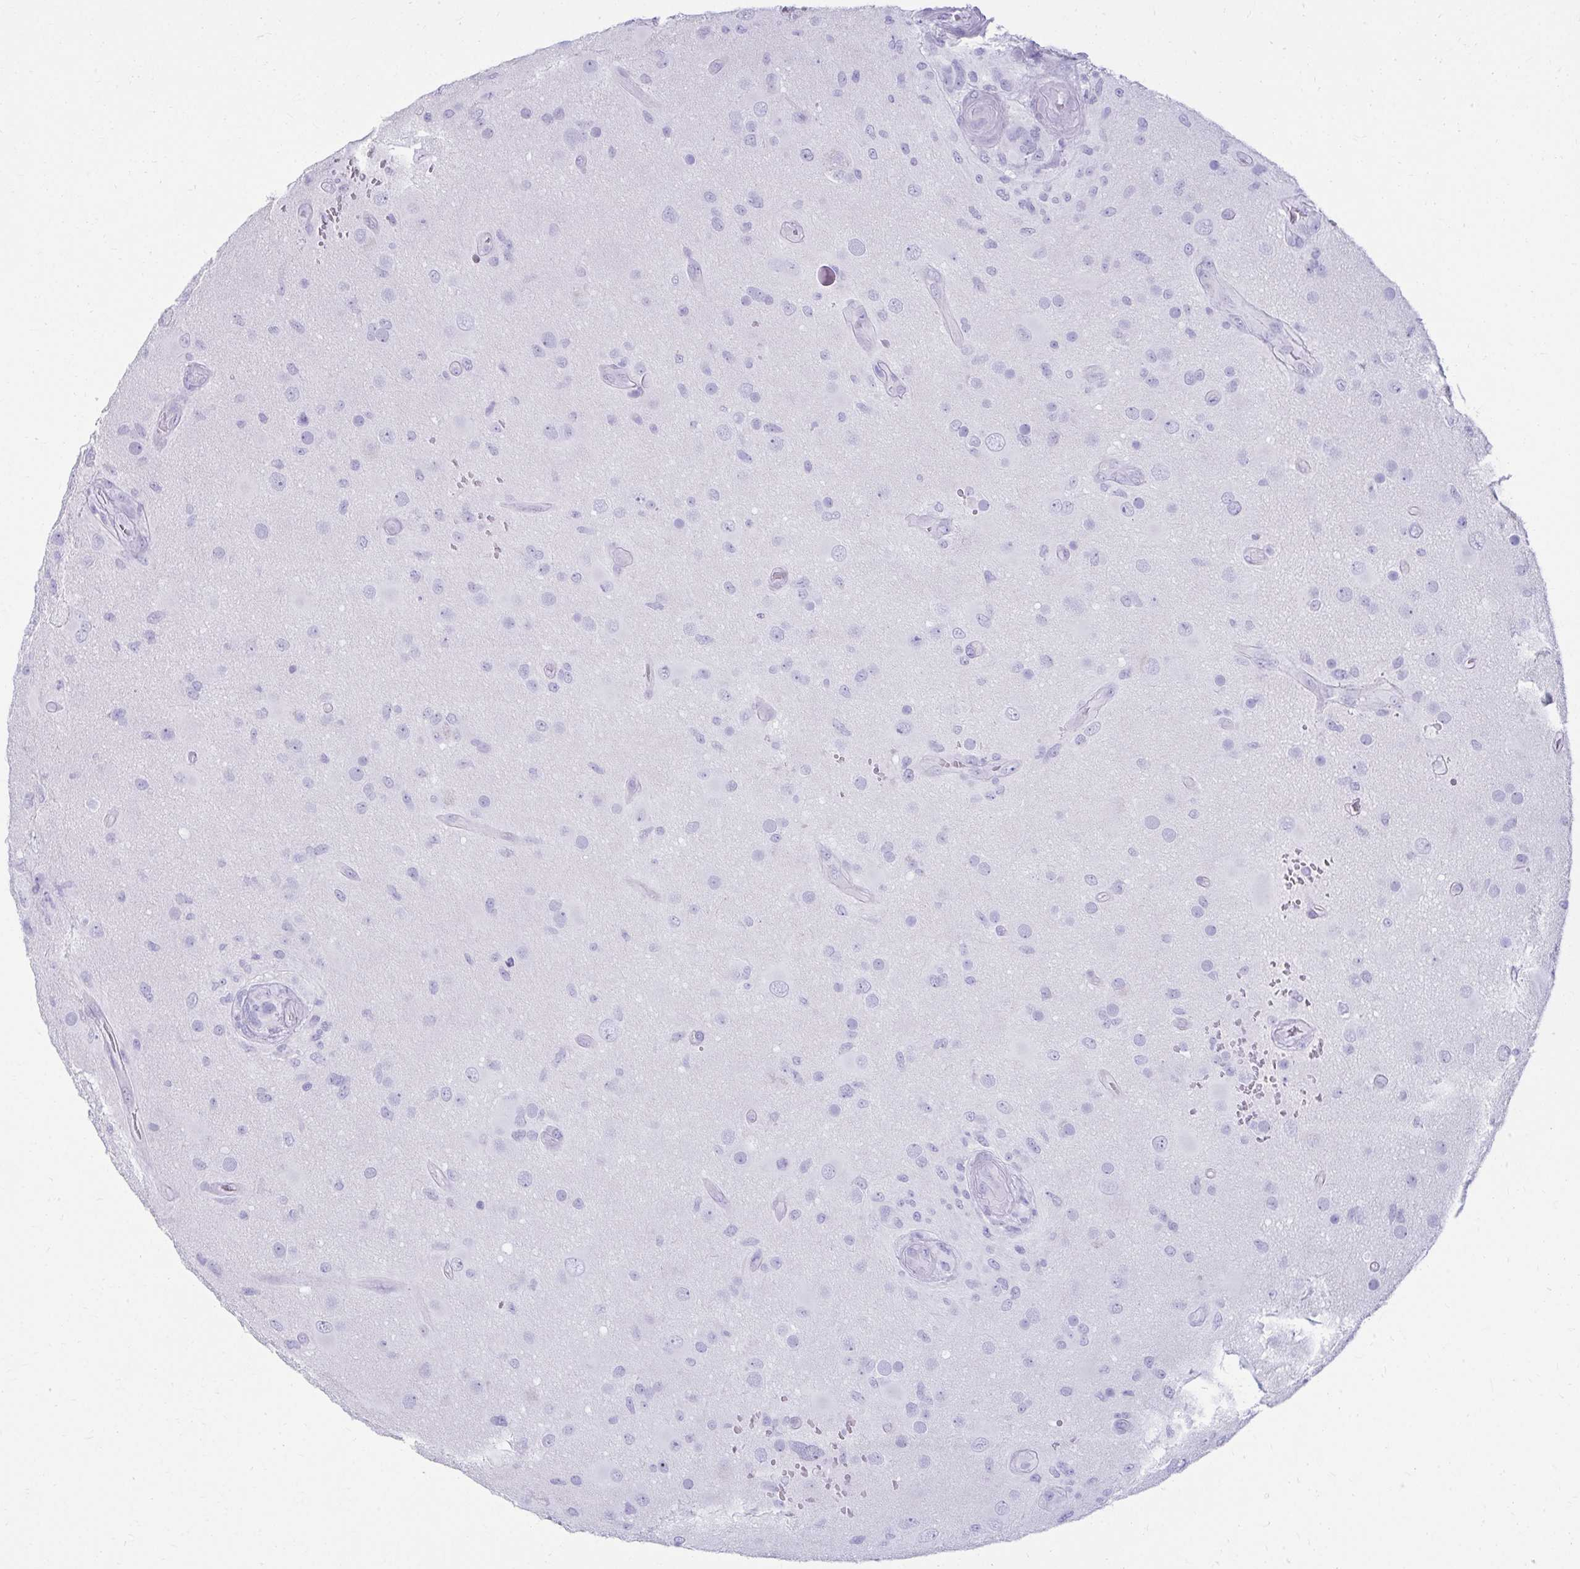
{"staining": {"intensity": "negative", "quantity": "none", "location": "none"}, "tissue": "glioma", "cell_type": "Tumor cells", "image_type": "cancer", "snomed": [{"axis": "morphology", "description": "Glioma, malignant, High grade"}, {"axis": "topography", "description": "Brain"}], "caption": "IHC image of malignant glioma (high-grade) stained for a protein (brown), which displays no expression in tumor cells.", "gene": "ATP4B", "patient": {"sex": "male", "age": 53}}